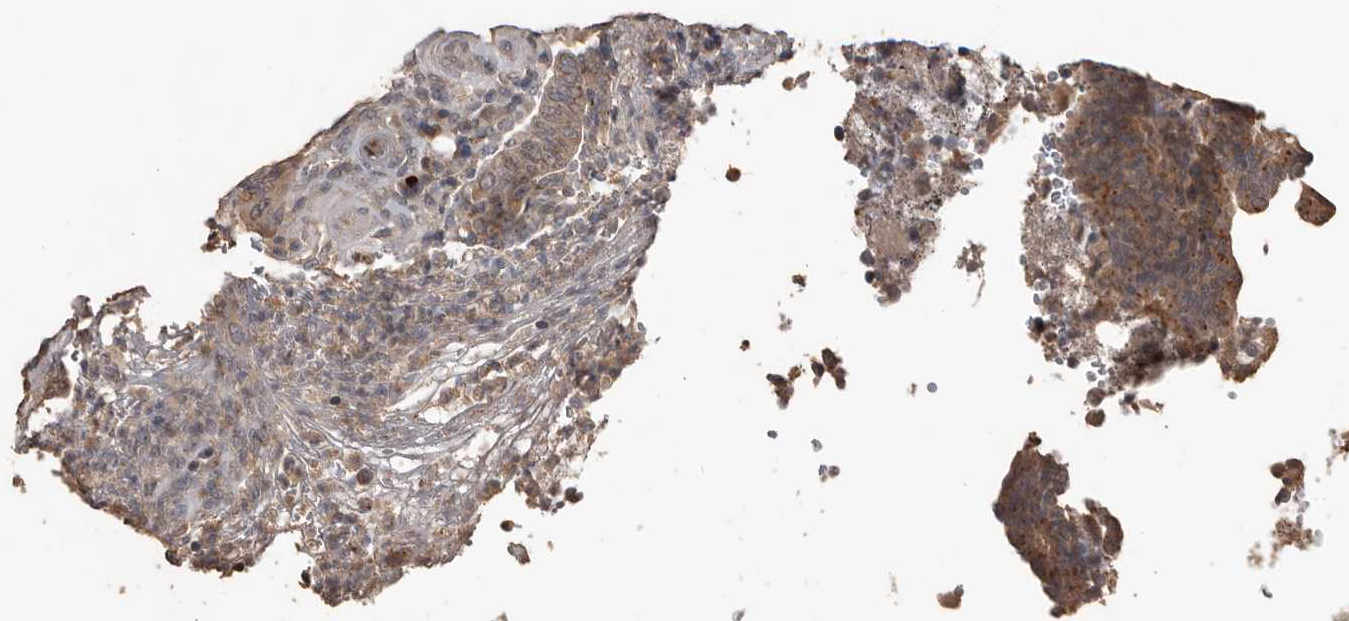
{"staining": {"intensity": "moderate", "quantity": ">75%", "location": "cytoplasmic/membranous"}, "tissue": "colorectal cancer", "cell_type": "Tumor cells", "image_type": "cancer", "snomed": [{"axis": "morphology", "description": "Normal tissue, NOS"}, {"axis": "morphology", "description": "Adenocarcinoma, NOS"}, {"axis": "topography", "description": "Colon"}], "caption": "A micrograph of colorectal cancer stained for a protein displays moderate cytoplasmic/membranous brown staining in tumor cells.", "gene": "BAMBI", "patient": {"sex": "female", "age": 75}}